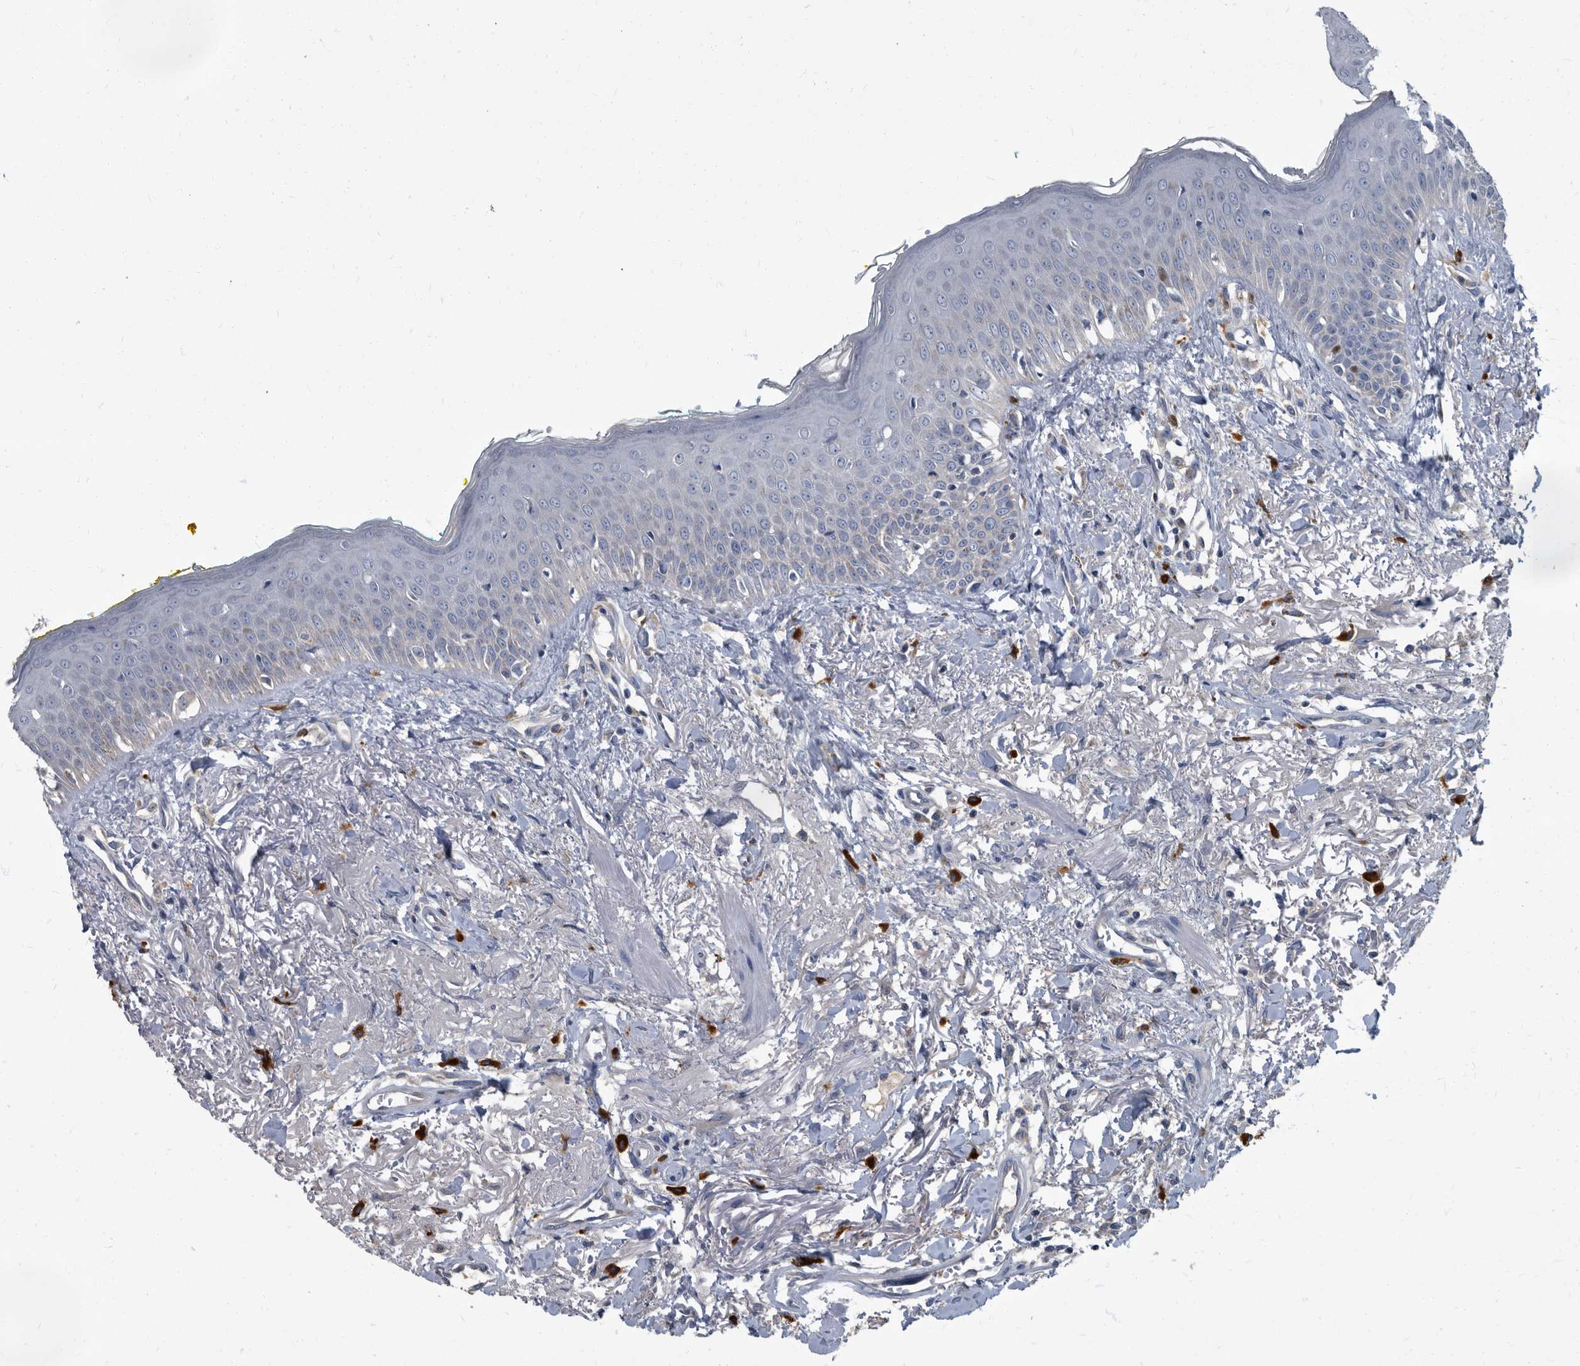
{"staining": {"intensity": "weak", "quantity": "<25%", "location": "nuclear"}, "tissue": "oral mucosa", "cell_type": "Squamous epithelial cells", "image_type": "normal", "snomed": [{"axis": "morphology", "description": "Normal tissue, NOS"}, {"axis": "topography", "description": "Oral tissue"}], "caption": "Immunohistochemistry (IHC) photomicrograph of normal oral mucosa: human oral mucosa stained with DAB exhibits no significant protein staining in squamous epithelial cells. (DAB (3,3'-diaminobenzidine) immunohistochemistry with hematoxylin counter stain).", "gene": "CDV3", "patient": {"sex": "female", "age": 70}}